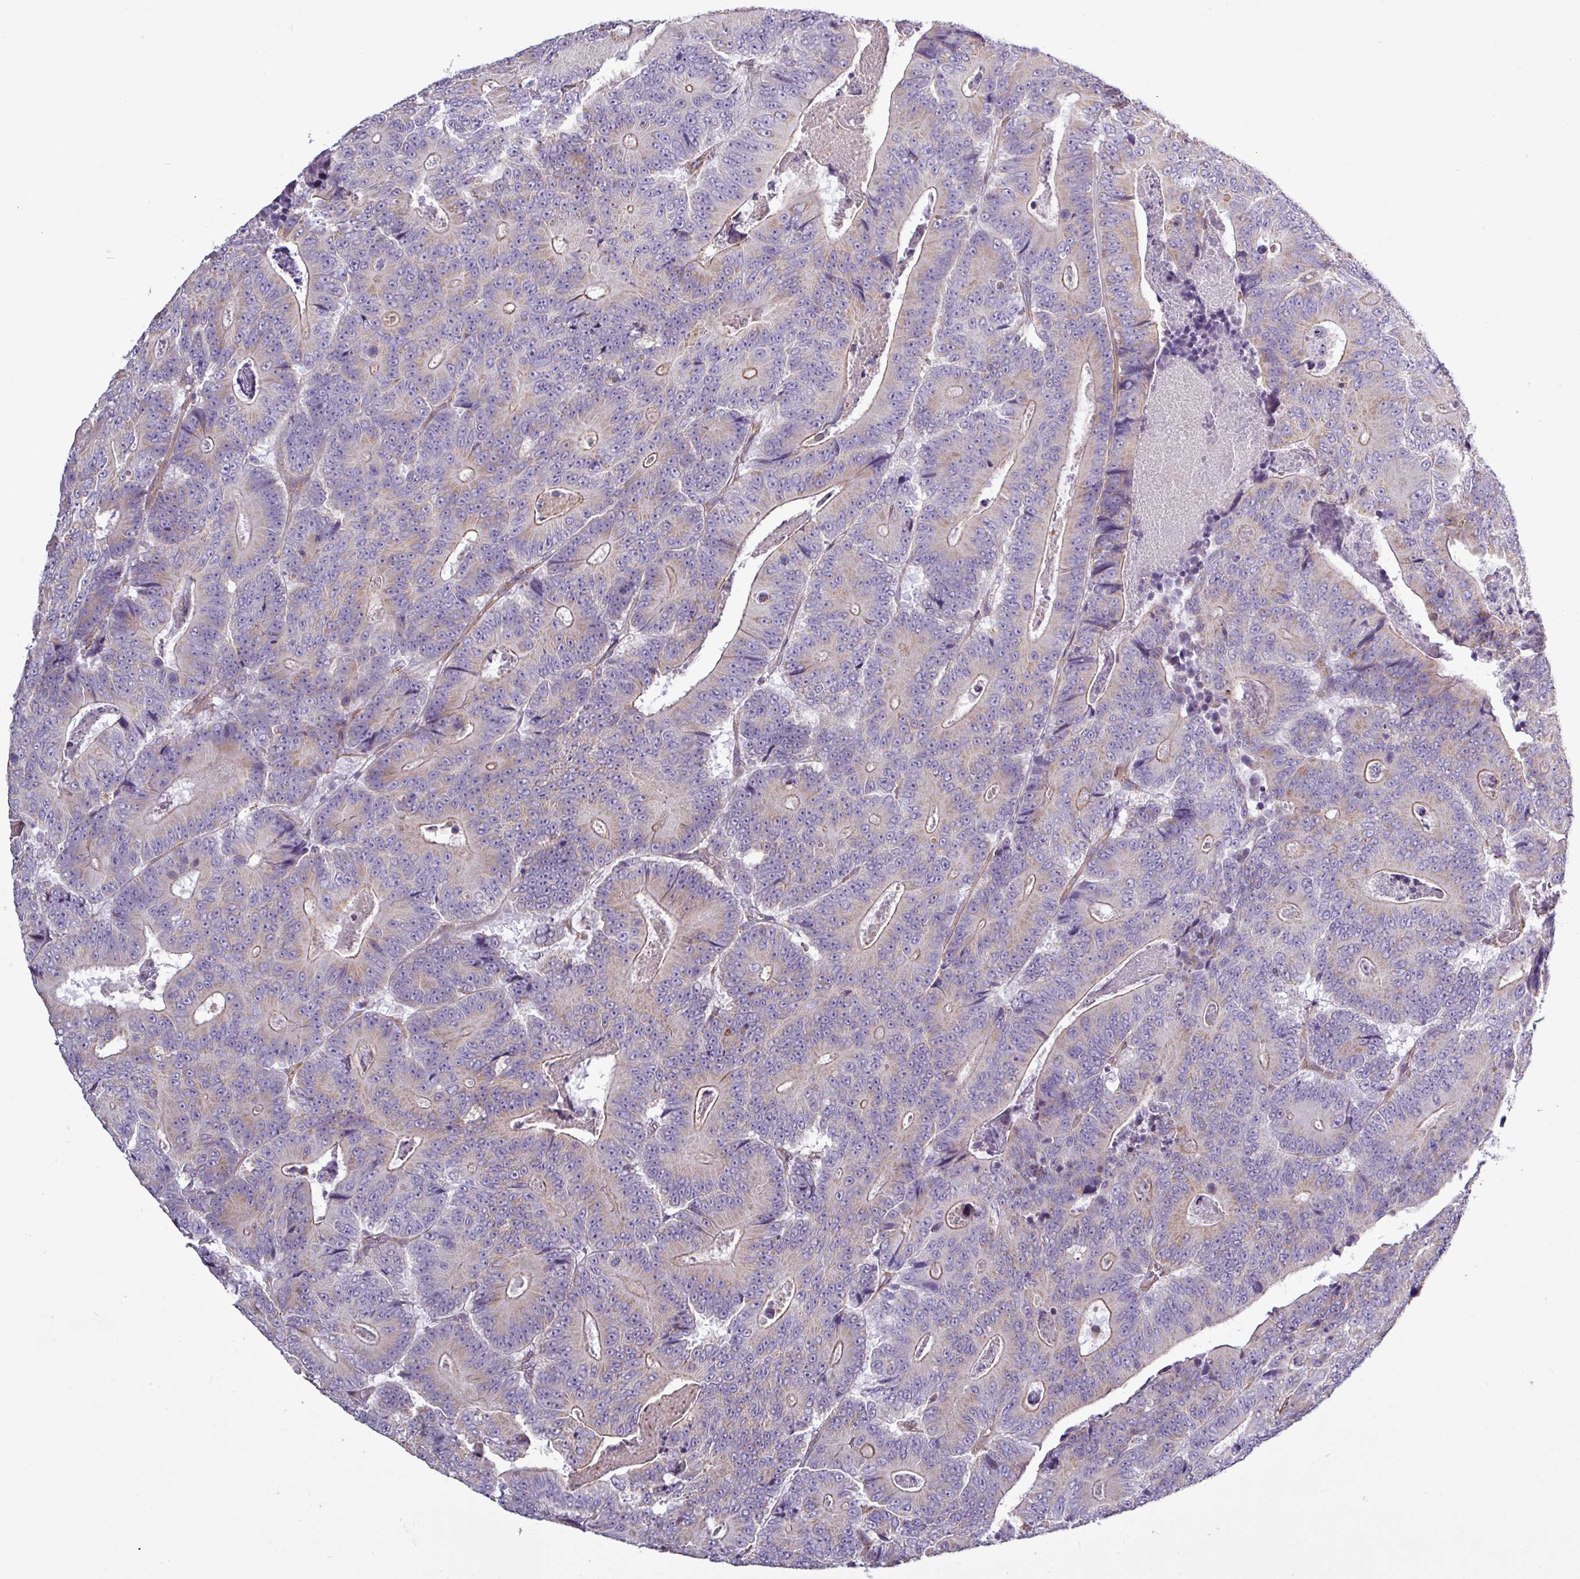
{"staining": {"intensity": "weak", "quantity": "<25%", "location": "cytoplasmic/membranous"}, "tissue": "colorectal cancer", "cell_type": "Tumor cells", "image_type": "cancer", "snomed": [{"axis": "morphology", "description": "Adenocarcinoma, NOS"}, {"axis": "topography", "description": "Colon"}], "caption": "Immunohistochemistry (IHC) image of neoplastic tissue: human colorectal cancer stained with DAB (3,3'-diaminobenzidine) reveals no significant protein staining in tumor cells.", "gene": "BTN2A2", "patient": {"sex": "male", "age": 83}}